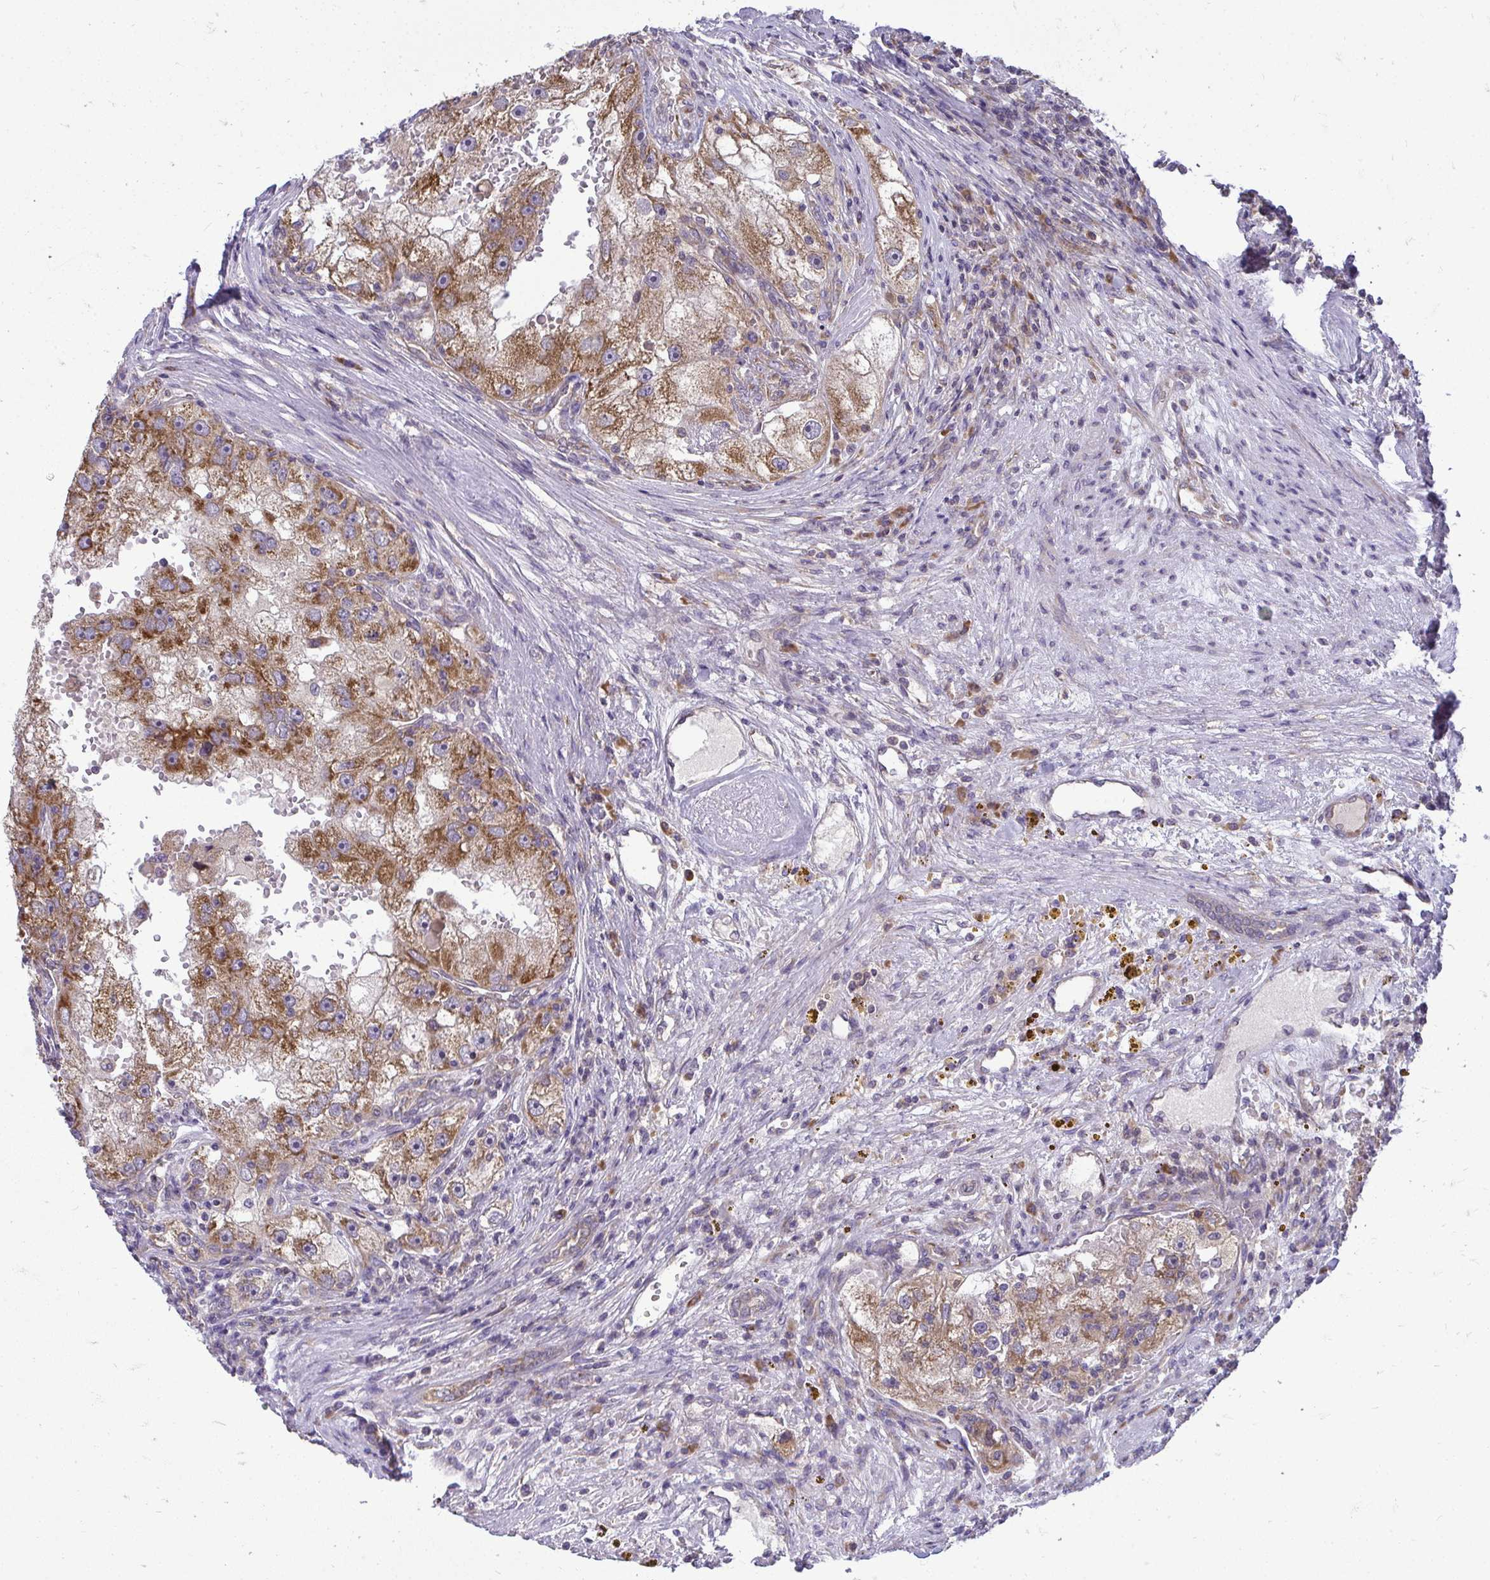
{"staining": {"intensity": "moderate", "quantity": ">75%", "location": "cytoplasmic/membranous"}, "tissue": "renal cancer", "cell_type": "Tumor cells", "image_type": "cancer", "snomed": [{"axis": "morphology", "description": "Adenocarcinoma, NOS"}, {"axis": "topography", "description": "Kidney"}], "caption": "A high-resolution micrograph shows immunohistochemistry staining of renal cancer (adenocarcinoma), which demonstrates moderate cytoplasmic/membranous positivity in about >75% of tumor cells.", "gene": "RPLP2", "patient": {"sex": "male", "age": 63}}